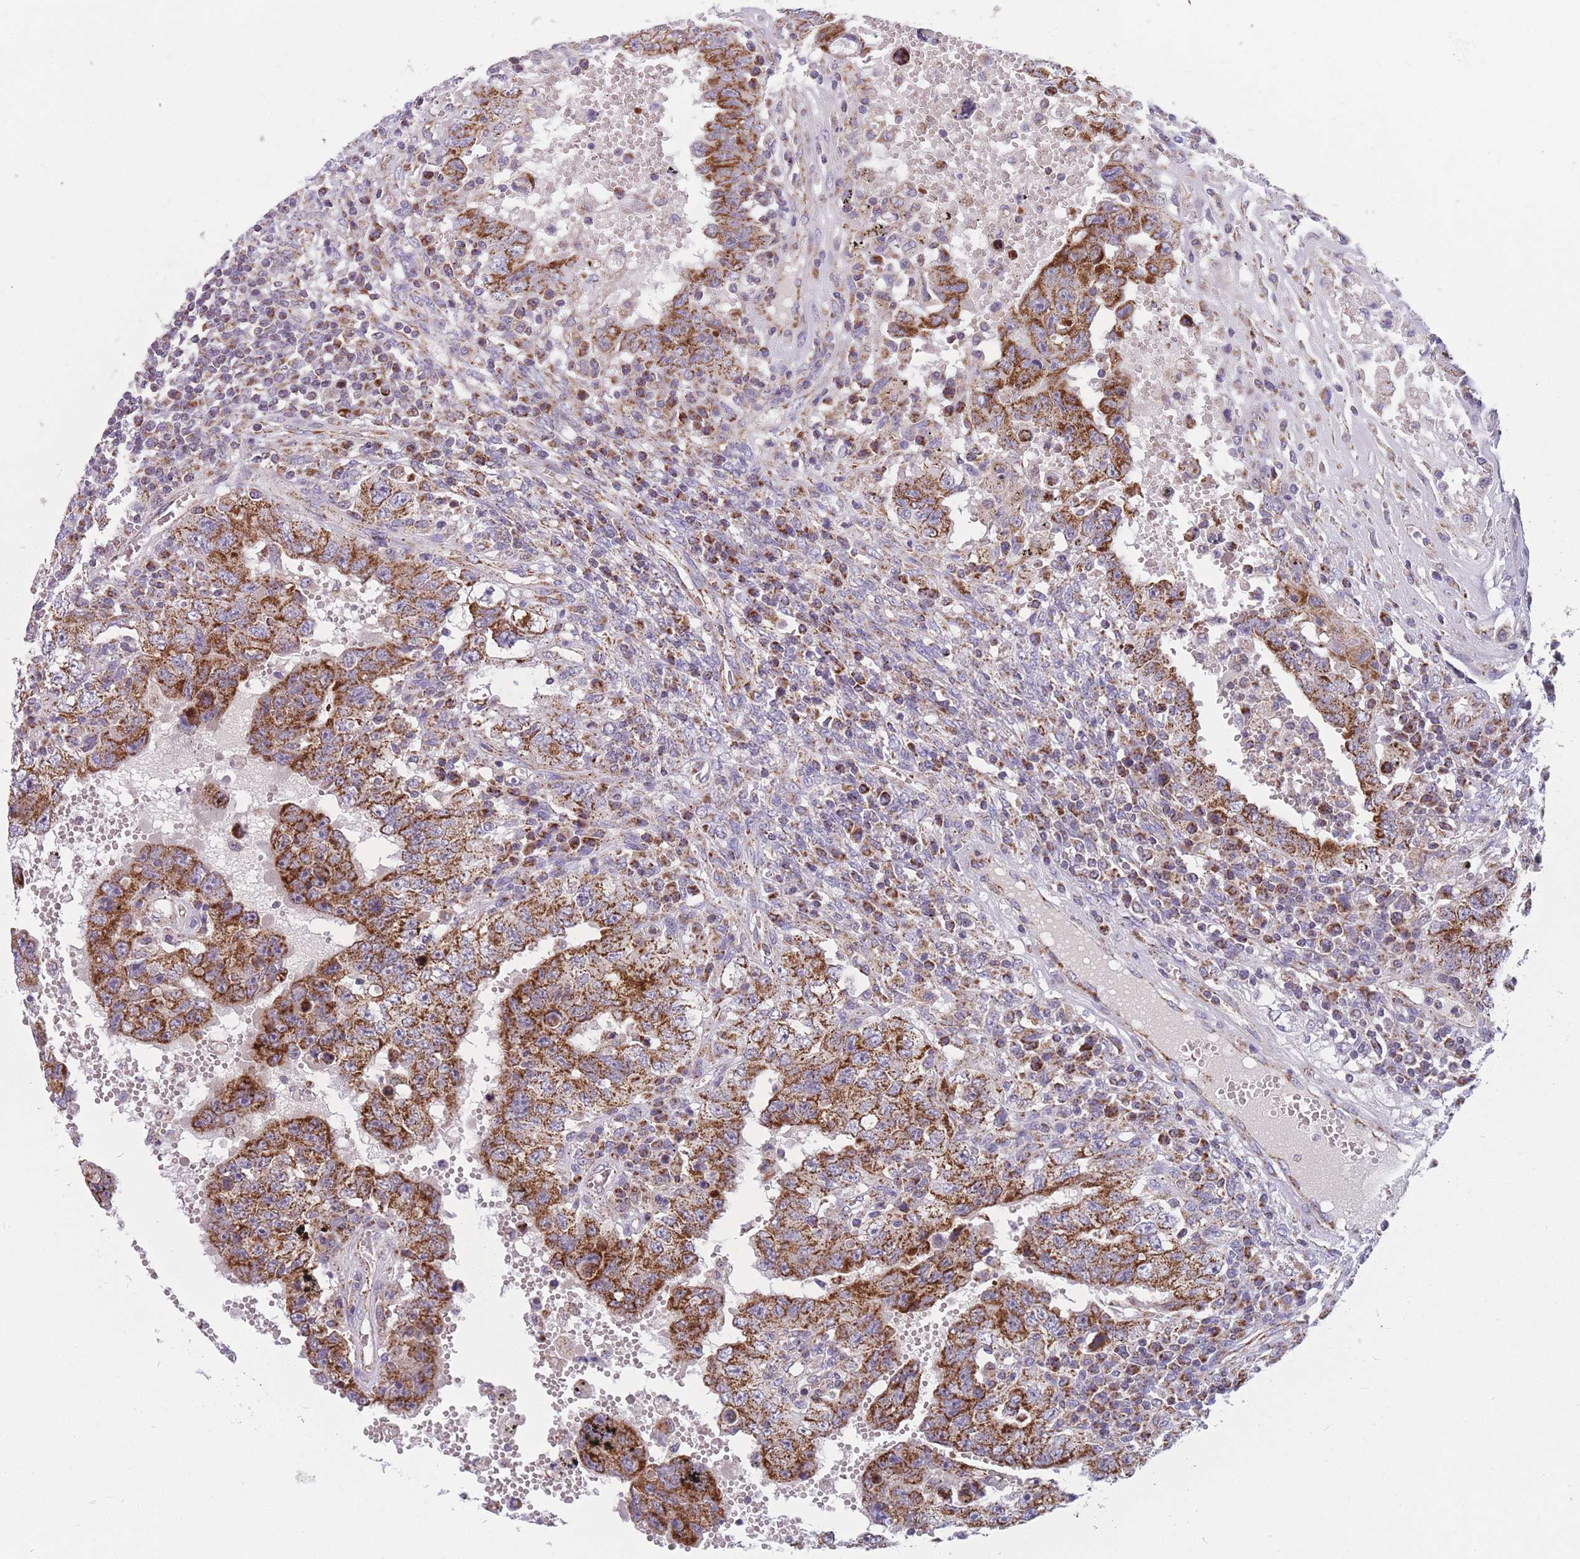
{"staining": {"intensity": "strong", "quantity": ">75%", "location": "cytoplasmic/membranous"}, "tissue": "testis cancer", "cell_type": "Tumor cells", "image_type": "cancer", "snomed": [{"axis": "morphology", "description": "Carcinoma, Embryonal, NOS"}, {"axis": "topography", "description": "Testis"}], "caption": "This is a photomicrograph of immunohistochemistry staining of testis cancer (embryonal carcinoma), which shows strong staining in the cytoplasmic/membranous of tumor cells.", "gene": "MRPS11", "patient": {"sex": "male", "age": 26}}